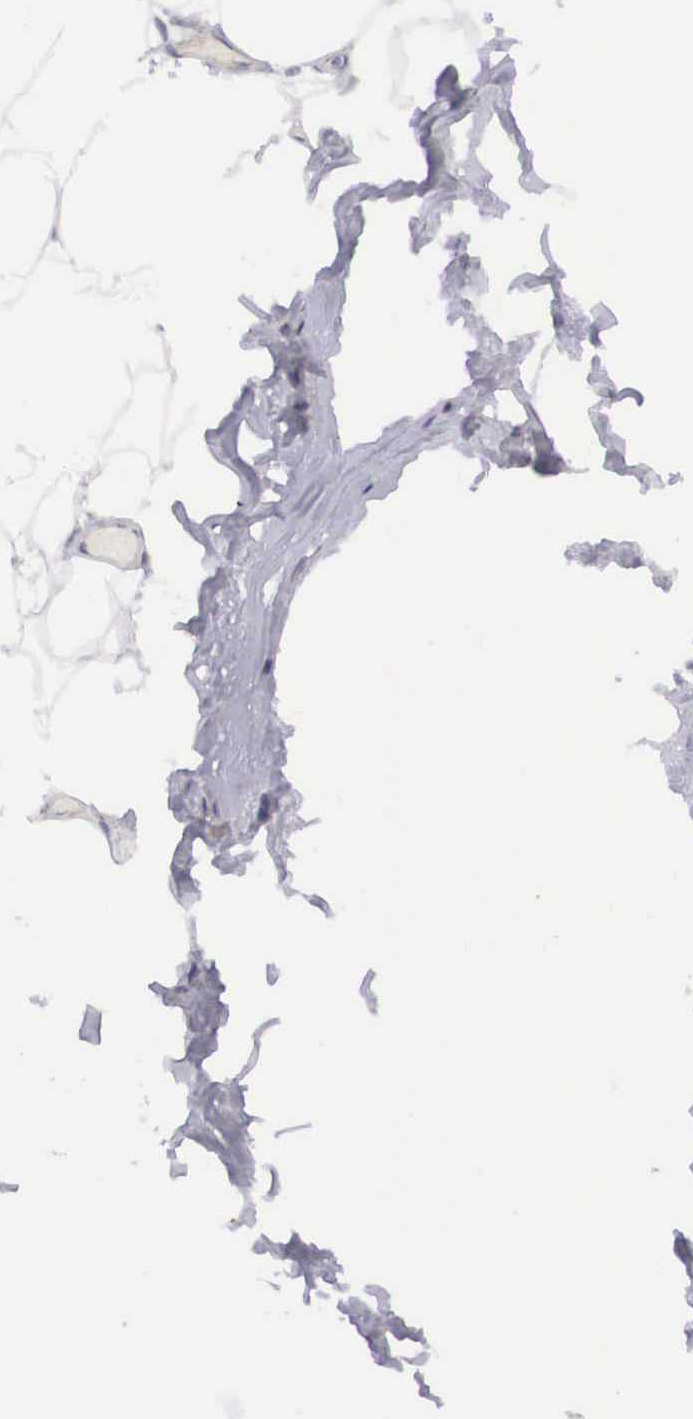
{"staining": {"intensity": "negative", "quantity": "none", "location": "none"}, "tissue": "adipose tissue", "cell_type": "Adipocytes", "image_type": "normal", "snomed": [{"axis": "morphology", "description": "Normal tissue, NOS"}, {"axis": "topography", "description": "Breast"}], "caption": "A high-resolution histopathology image shows immunohistochemistry staining of benign adipose tissue, which exhibits no significant staining in adipocytes. (Immunohistochemistry (ihc), brightfield microscopy, high magnification).", "gene": "EMID1", "patient": {"sex": "female", "age": 45}}